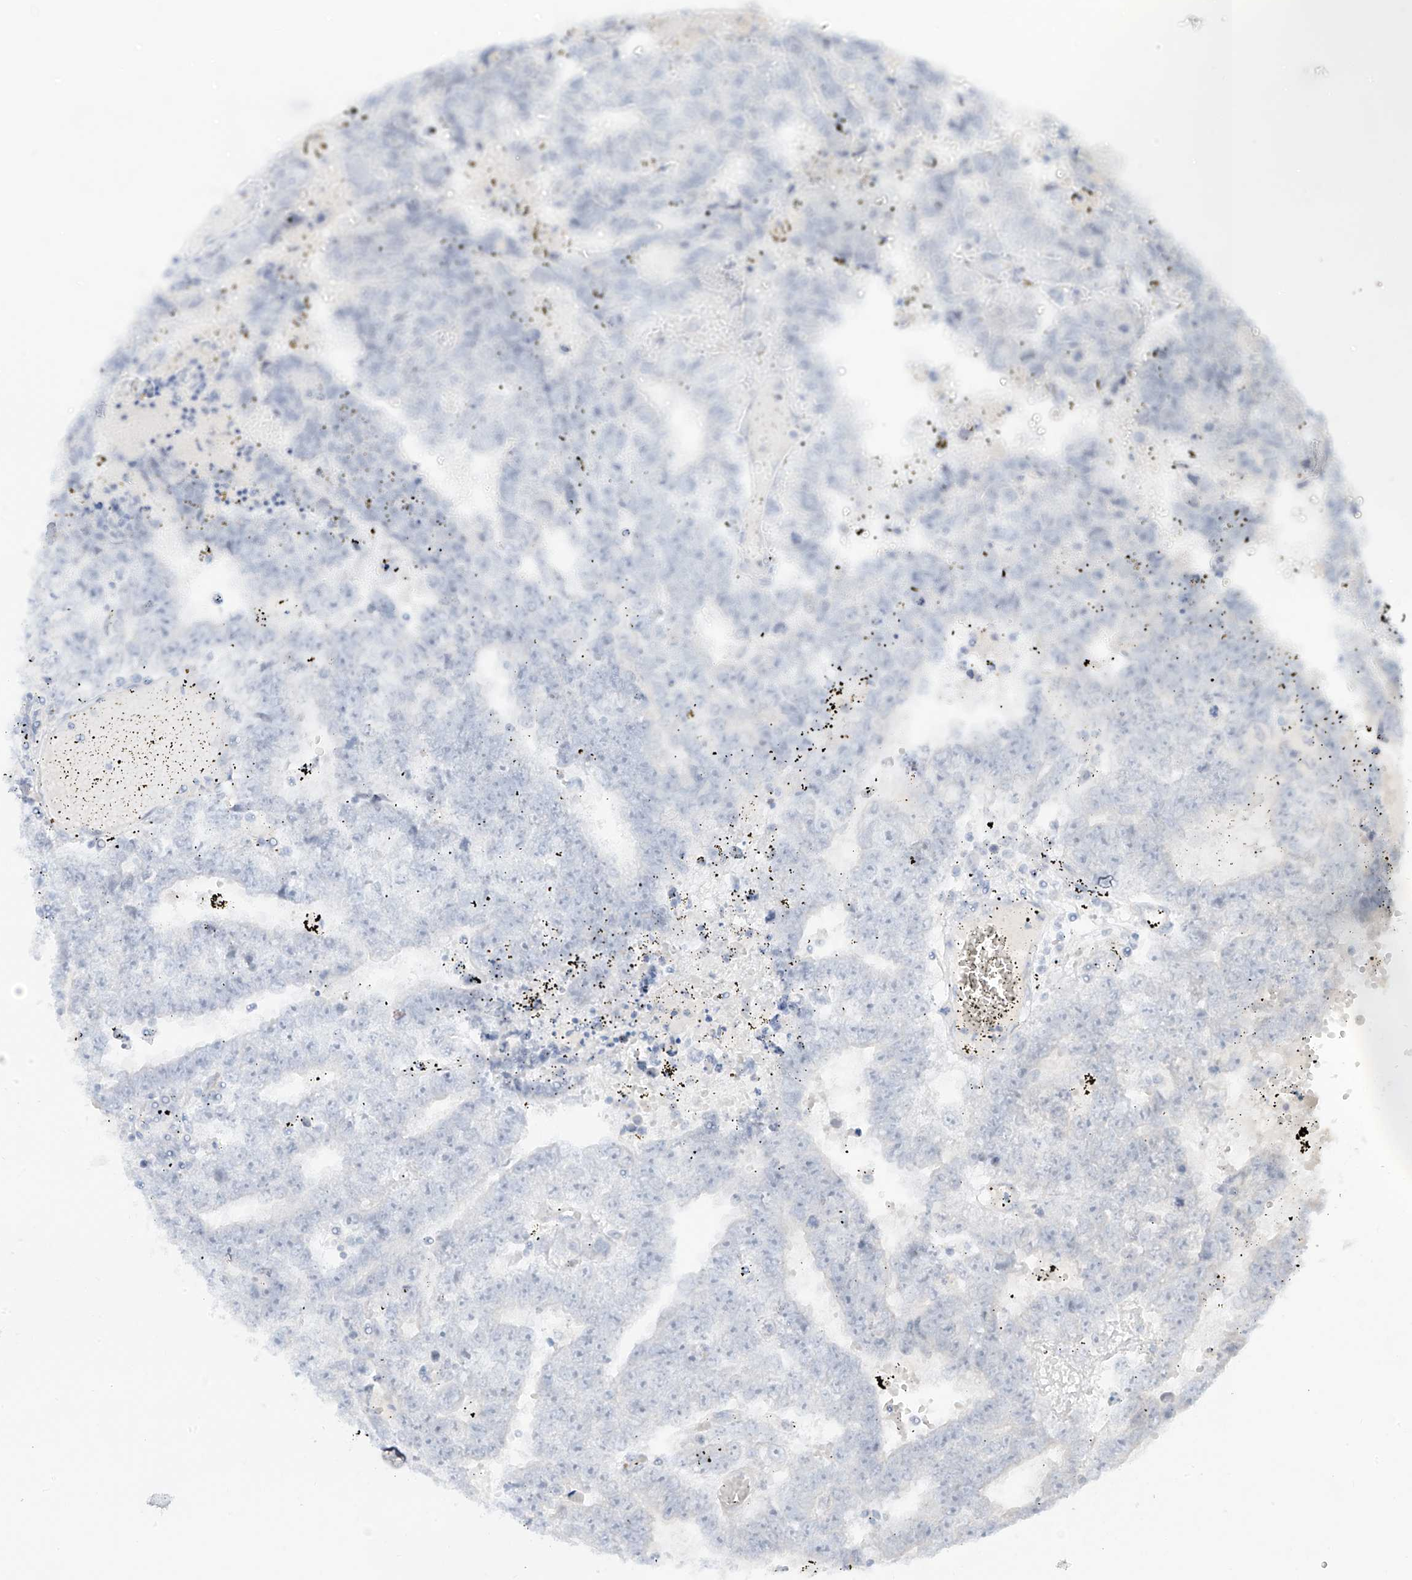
{"staining": {"intensity": "negative", "quantity": "none", "location": "none"}, "tissue": "testis cancer", "cell_type": "Tumor cells", "image_type": "cancer", "snomed": [{"axis": "morphology", "description": "Carcinoma, Embryonal, NOS"}, {"axis": "topography", "description": "Testis"}], "caption": "Tumor cells are negative for brown protein staining in testis cancer. (Stains: DAB IHC with hematoxylin counter stain, Microscopy: brightfield microscopy at high magnification).", "gene": "C2orf42", "patient": {"sex": "male", "age": 25}}